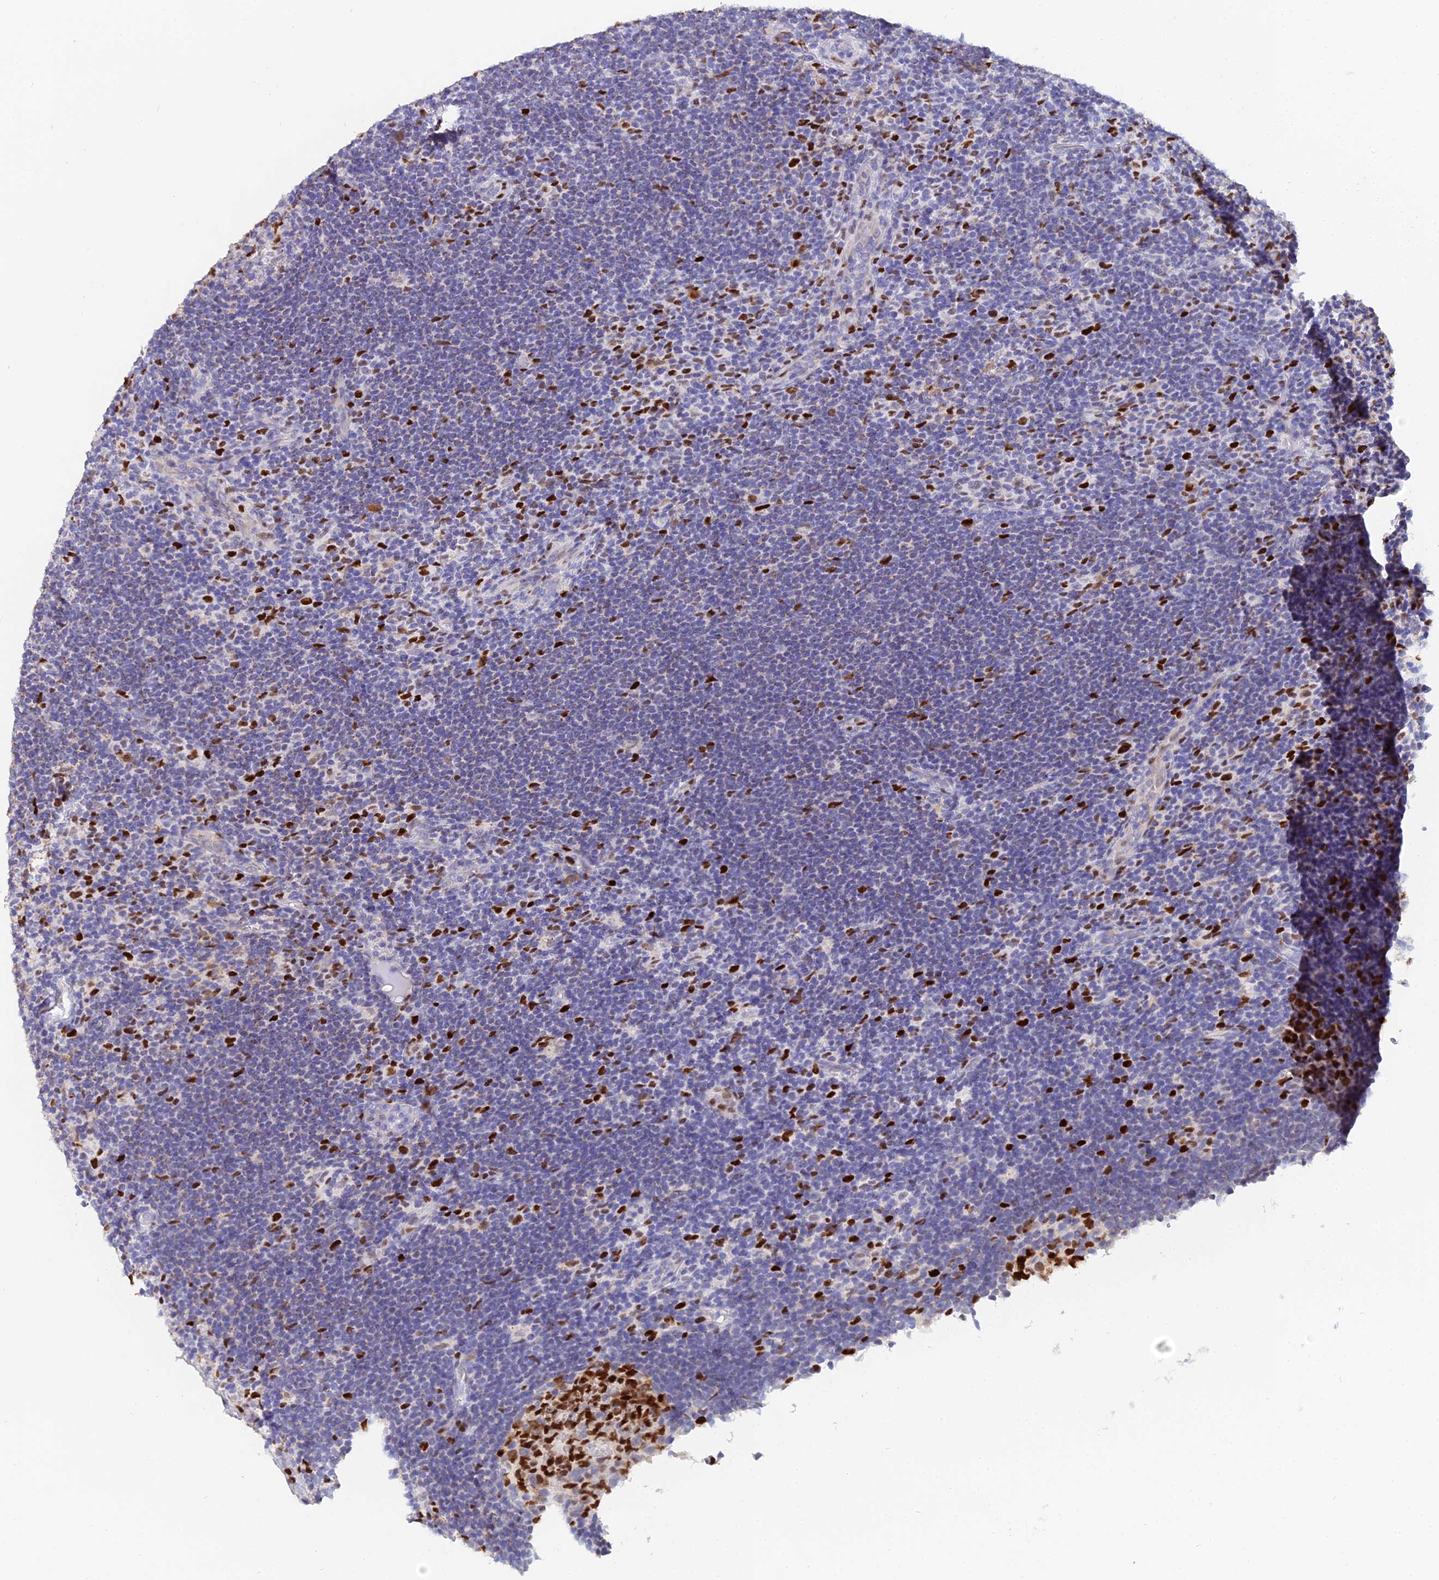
{"staining": {"intensity": "negative", "quantity": "none", "location": "none"}, "tissue": "lymphoma", "cell_type": "Tumor cells", "image_type": "cancer", "snomed": [{"axis": "morphology", "description": "Hodgkin's disease, NOS"}, {"axis": "topography", "description": "Lymph node"}], "caption": "DAB immunohistochemical staining of lymphoma shows no significant positivity in tumor cells.", "gene": "MCM2", "patient": {"sex": "female", "age": 57}}